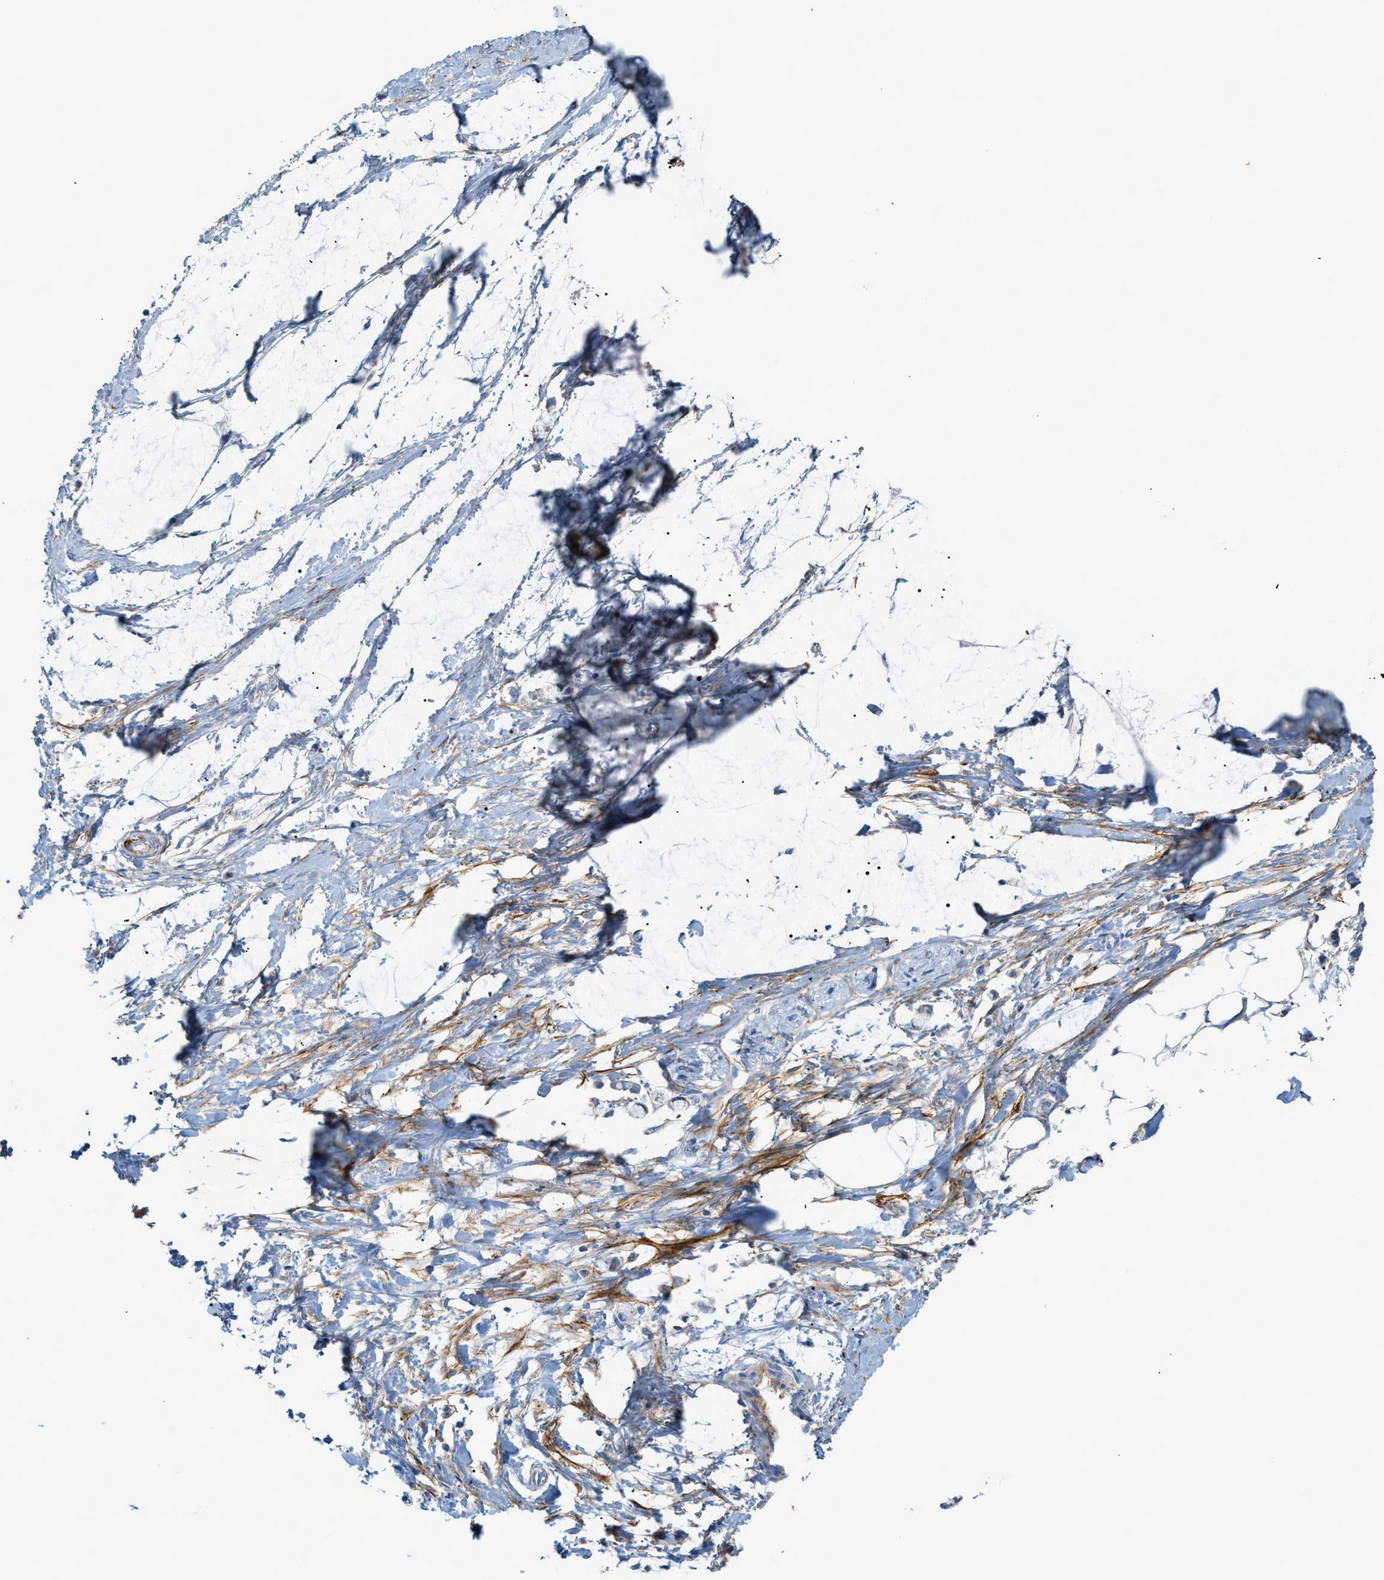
{"staining": {"intensity": "negative", "quantity": "none", "location": "none"}, "tissue": "adipose tissue", "cell_type": "Adipocytes", "image_type": "normal", "snomed": [{"axis": "morphology", "description": "Normal tissue, NOS"}, {"axis": "morphology", "description": "Adenocarcinoma, NOS"}, {"axis": "topography", "description": "Colon"}, {"axis": "topography", "description": "Peripheral nerve tissue"}], "caption": "High magnification brightfield microscopy of normal adipose tissue stained with DAB (brown) and counterstained with hematoxylin (blue): adipocytes show no significant positivity. Brightfield microscopy of immunohistochemistry (IHC) stained with DAB (brown) and hematoxylin (blue), captured at high magnification.", "gene": "LMBRD1", "patient": {"sex": "male", "age": 14}}